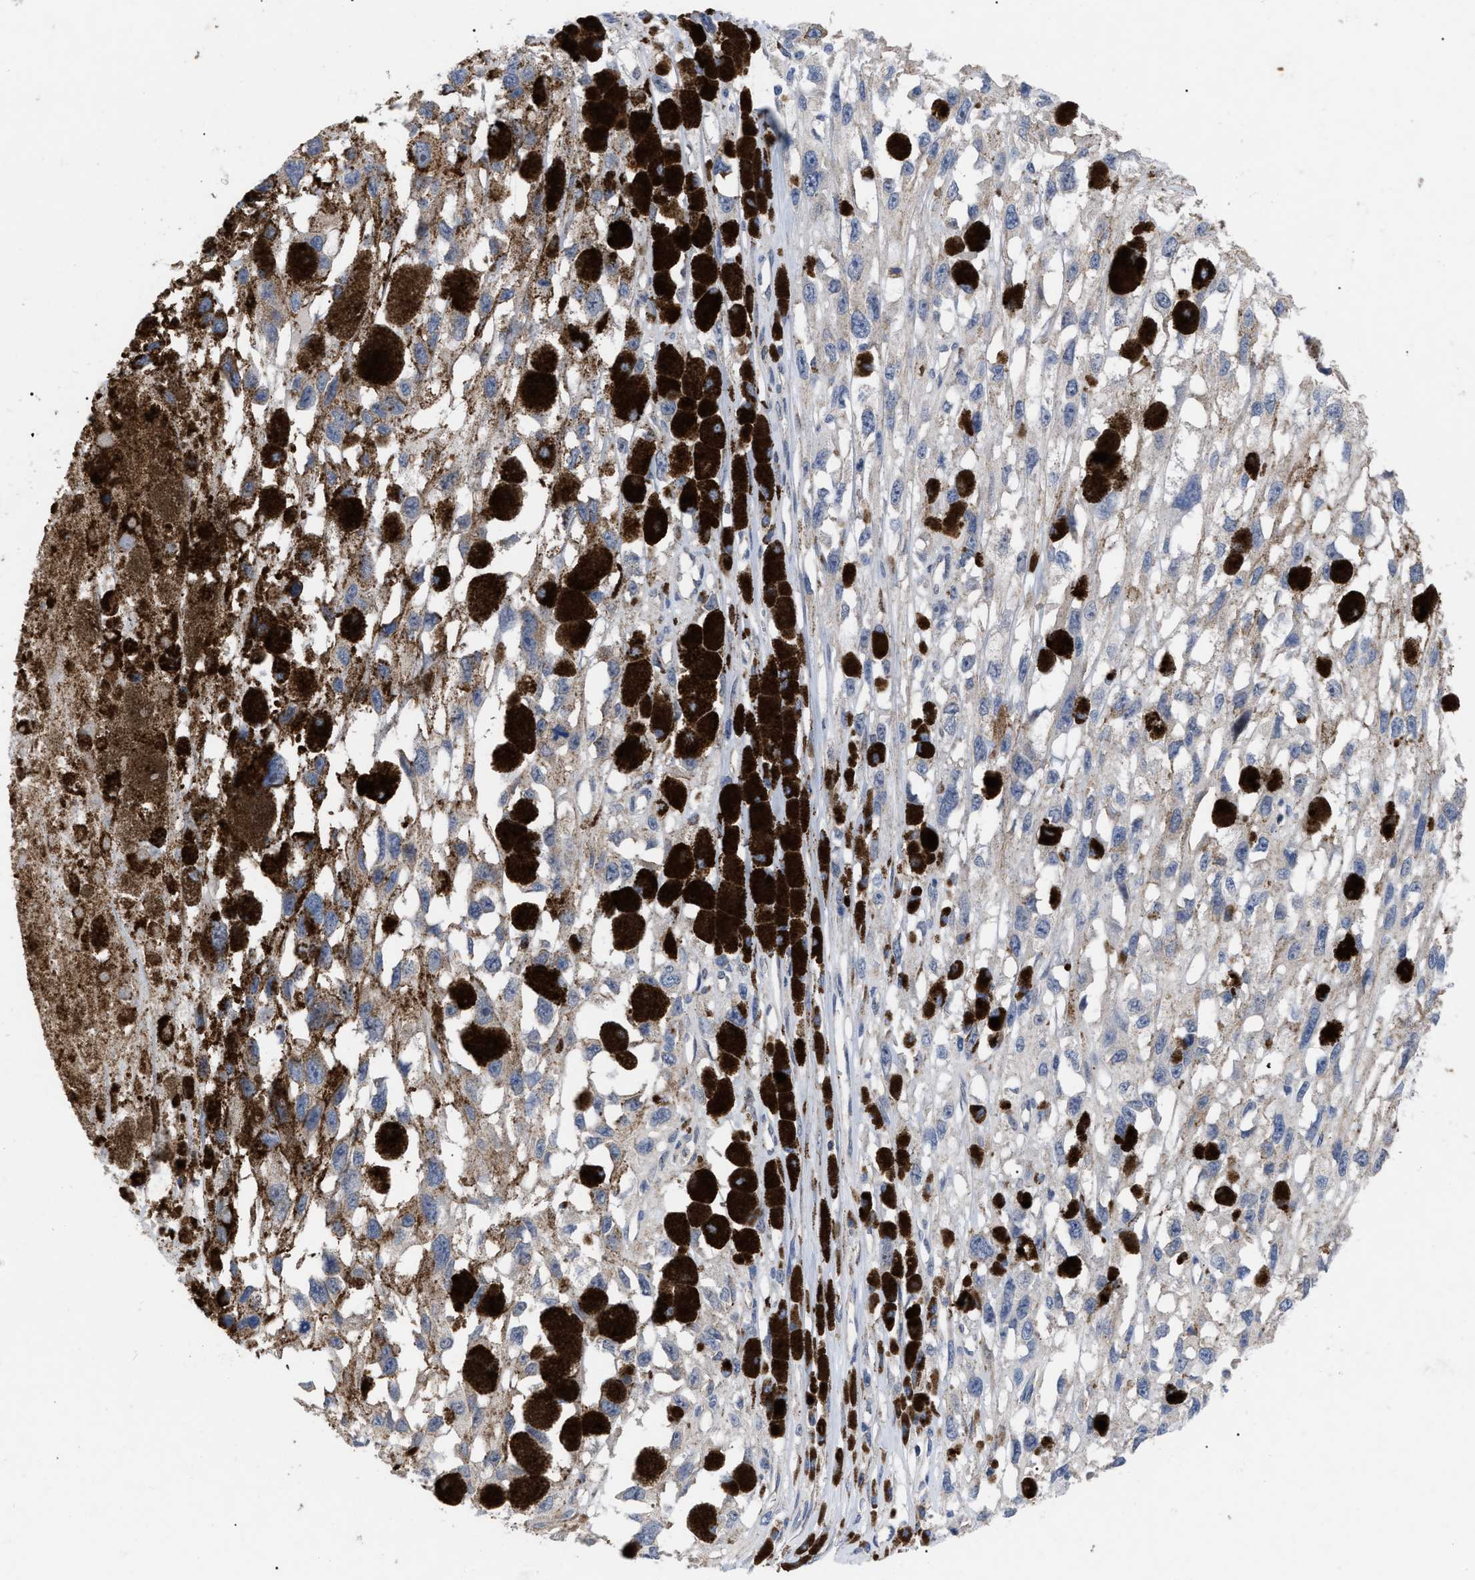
{"staining": {"intensity": "negative", "quantity": "none", "location": "none"}, "tissue": "melanoma", "cell_type": "Tumor cells", "image_type": "cancer", "snomed": [{"axis": "morphology", "description": "Malignant melanoma, Metastatic site"}, {"axis": "topography", "description": "Lymph node"}], "caption": "Melanoma was stained to show a protein in brown. There is no significant expression in tumor cells.", "gene": "FAM171A2", "patient": {"sex": "male", "age": 59}}